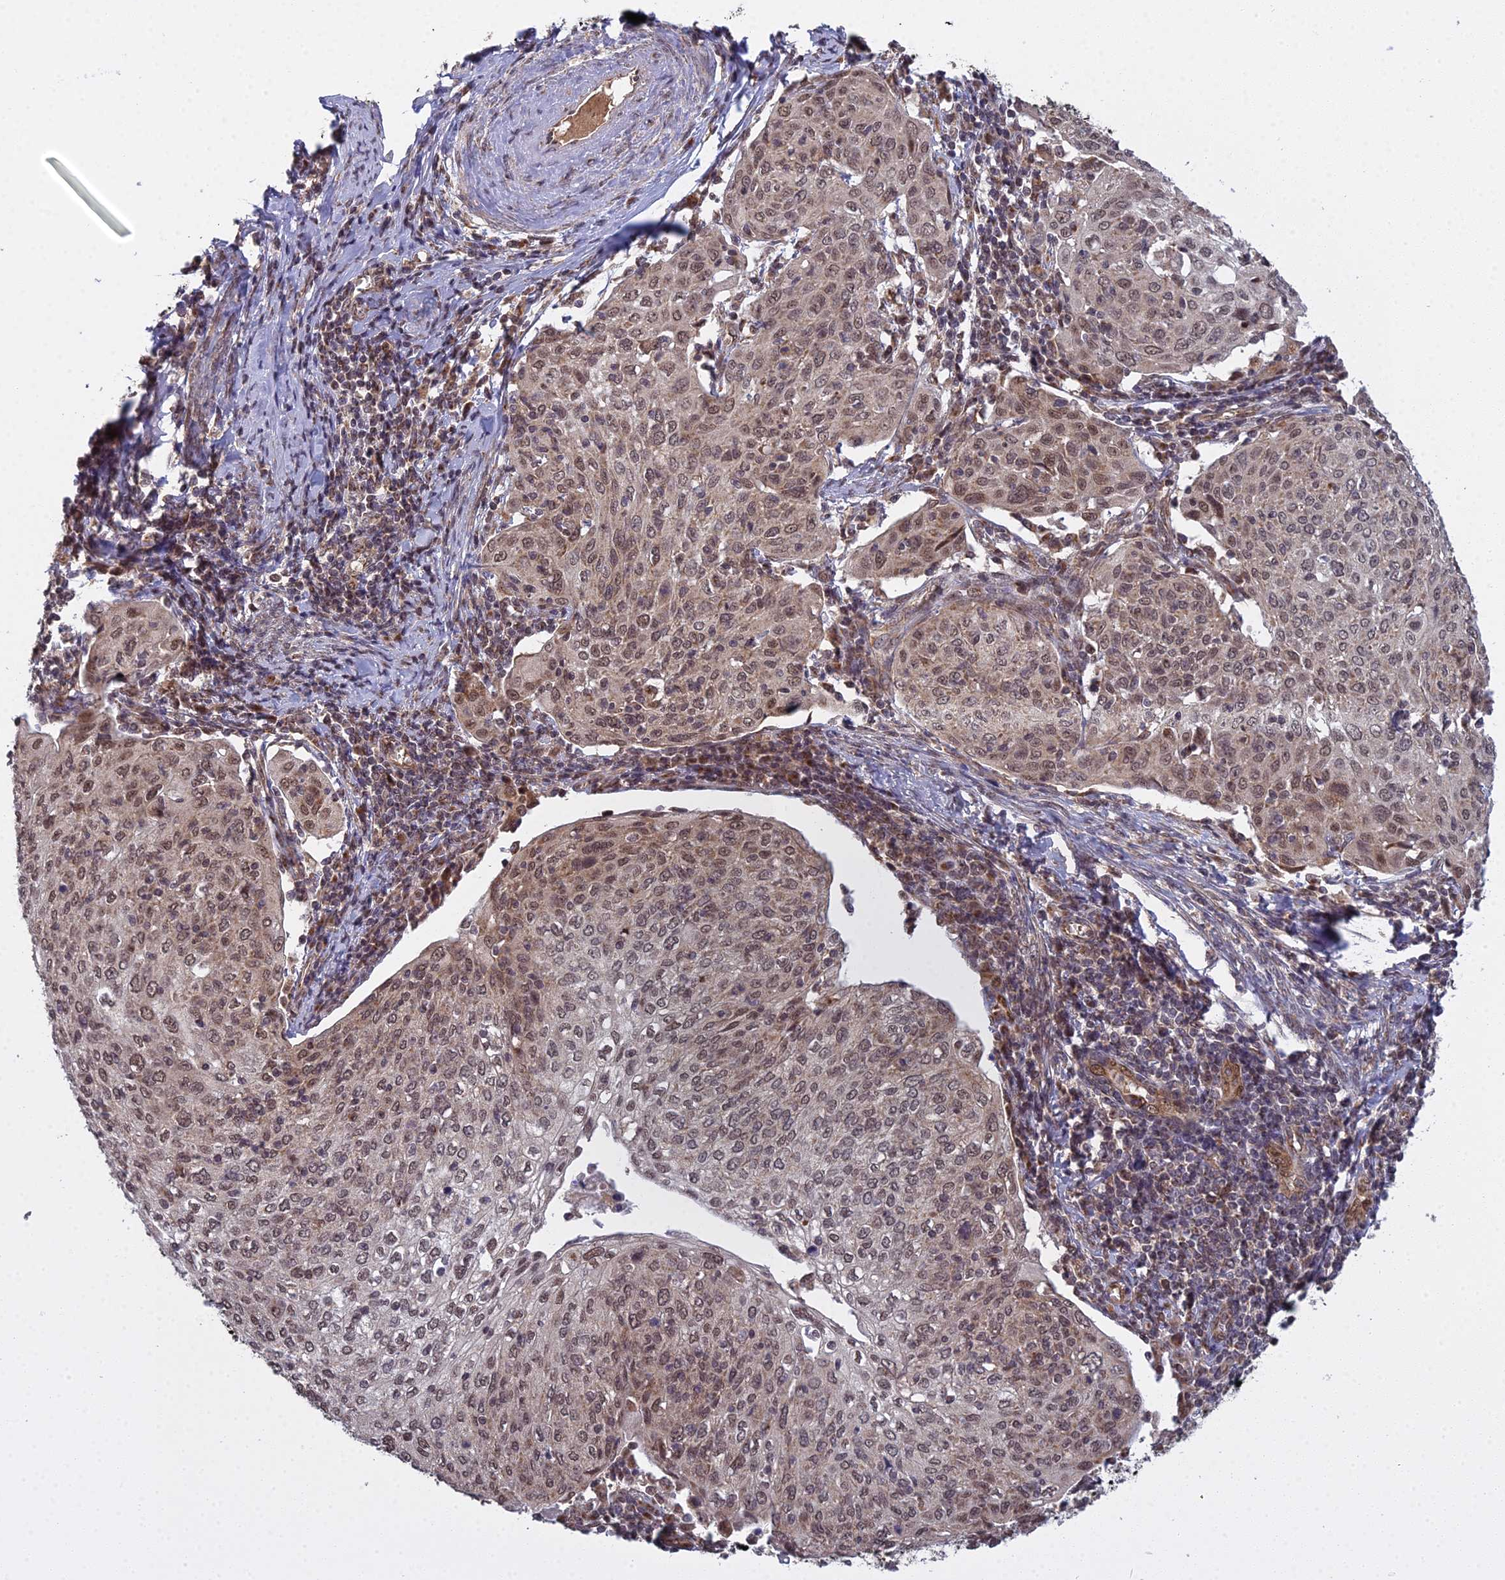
{"staining": {"intensity": "moderate", "quantity": ">75%", "location": "nuclear"}, "tissue": "cervical cancer", "cell_type": "Tumor cells", "image_type": "cancer", "snomed": [{"axis": "morphology", "description": "Squamous cell carcinoma, NOS"}, {"axis": "topography", "description": "Cervix"}], "caption": "Moderate nuclear expression is identified in approximately >75% of tumor cells in cervical cancer (squamous cell carcinoma). Nuclei are stained in blue.", "gene": "MEOX1", "patient": {"sex": "female", "age": 67}}